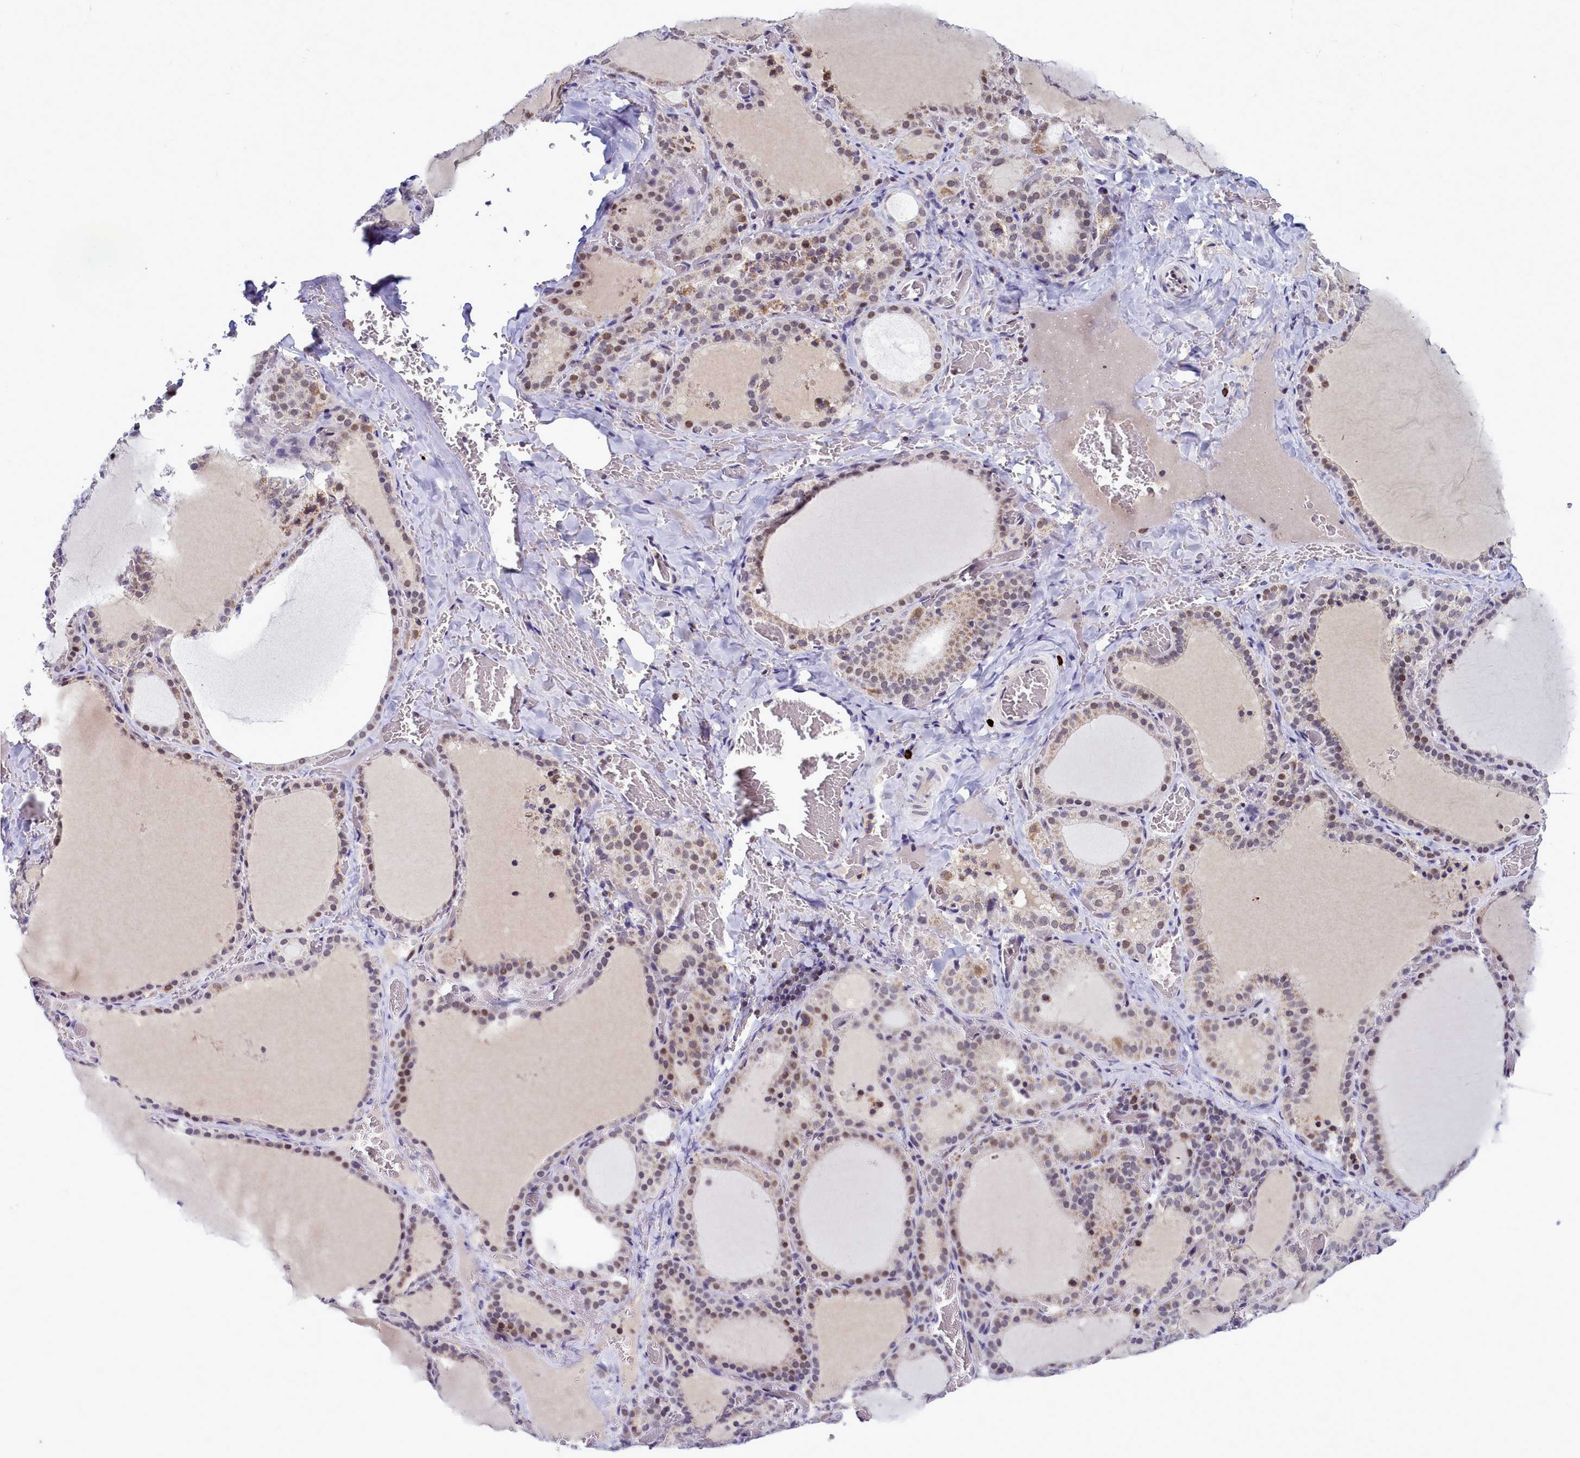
{"staining": {"intensity": "moderate", "quantity": "25%-75%", "location": "nuclear"}, "tissue": "thyroid gland", "cell_type": "Glandular cells", "image_type": "normal", "snomed": [{"axis": "morphology", "description": "Normal tissue, NOS"}, {"axis": "topography", "description": "Thyroid gland"}], "caption": "This histopathology image exhibits IHC staining of unremarkable thyroid gland, with medium moderate nuclear staining in approximately 25%-75% of glandular cells.", "gene": "POM121L2", "patient": {"sex": "female", "age": 39}}